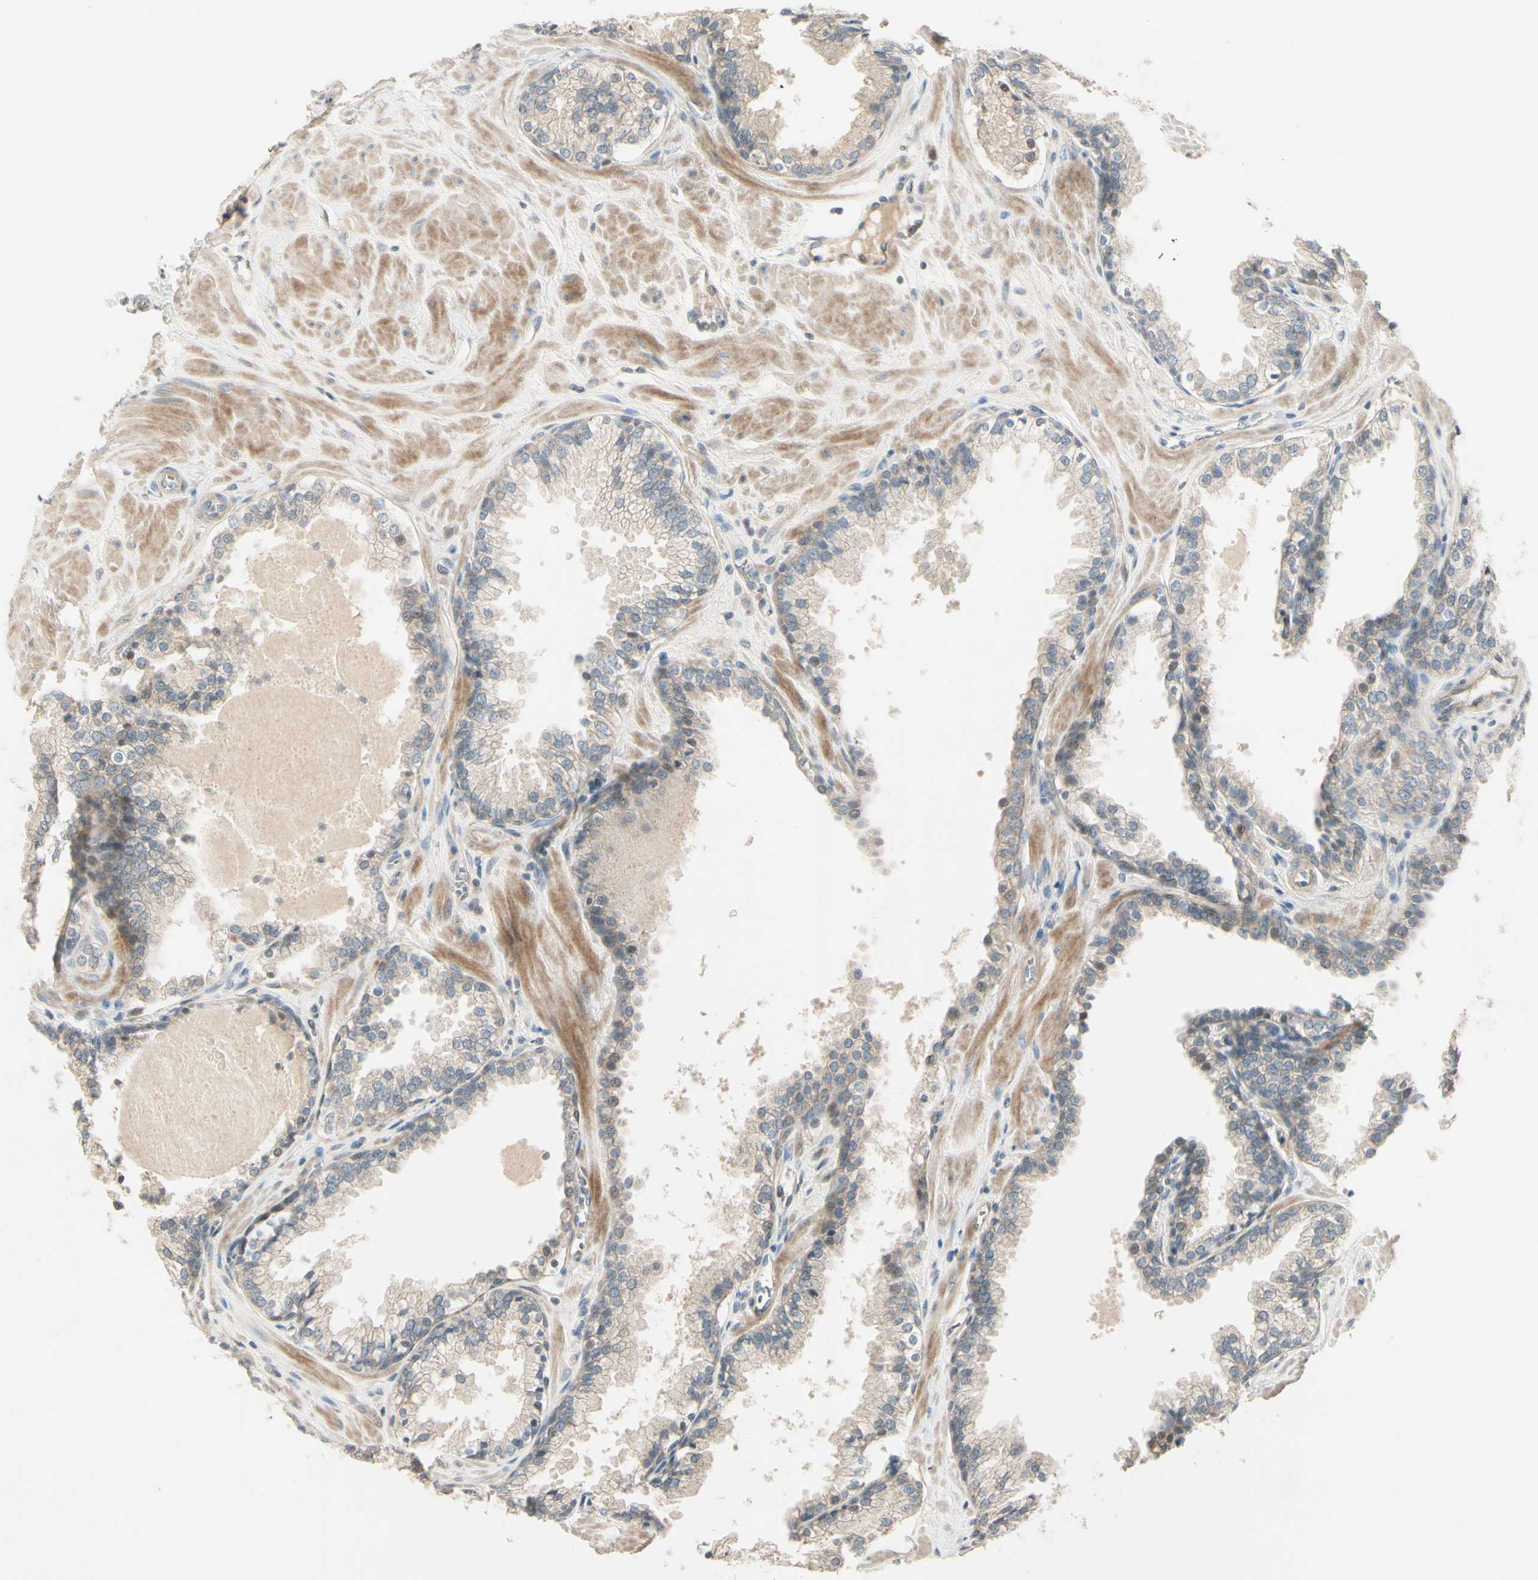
{"staining": {"intensity": "weak", "quantity": "25%-75%", "location": "cytoplasmic/membranous"}, "tissue": "prostate", "cell_type": "Glandular cells", "image_type": "normal", "snomed": [{"axis": "morphology", "description": "Normal tissue, NOS"}, {"axis": "topography", "description": "Prostate"}], "caption": "IHC micrograph of unremarkable prostate stained for a protein (brown), which exhibits low levels of weak cytoplasmic/membranous positivity in about 25%-75% of glandular cells.", "gene": "PPP3CB", "patient": {"sex": "male", "age": 51}}